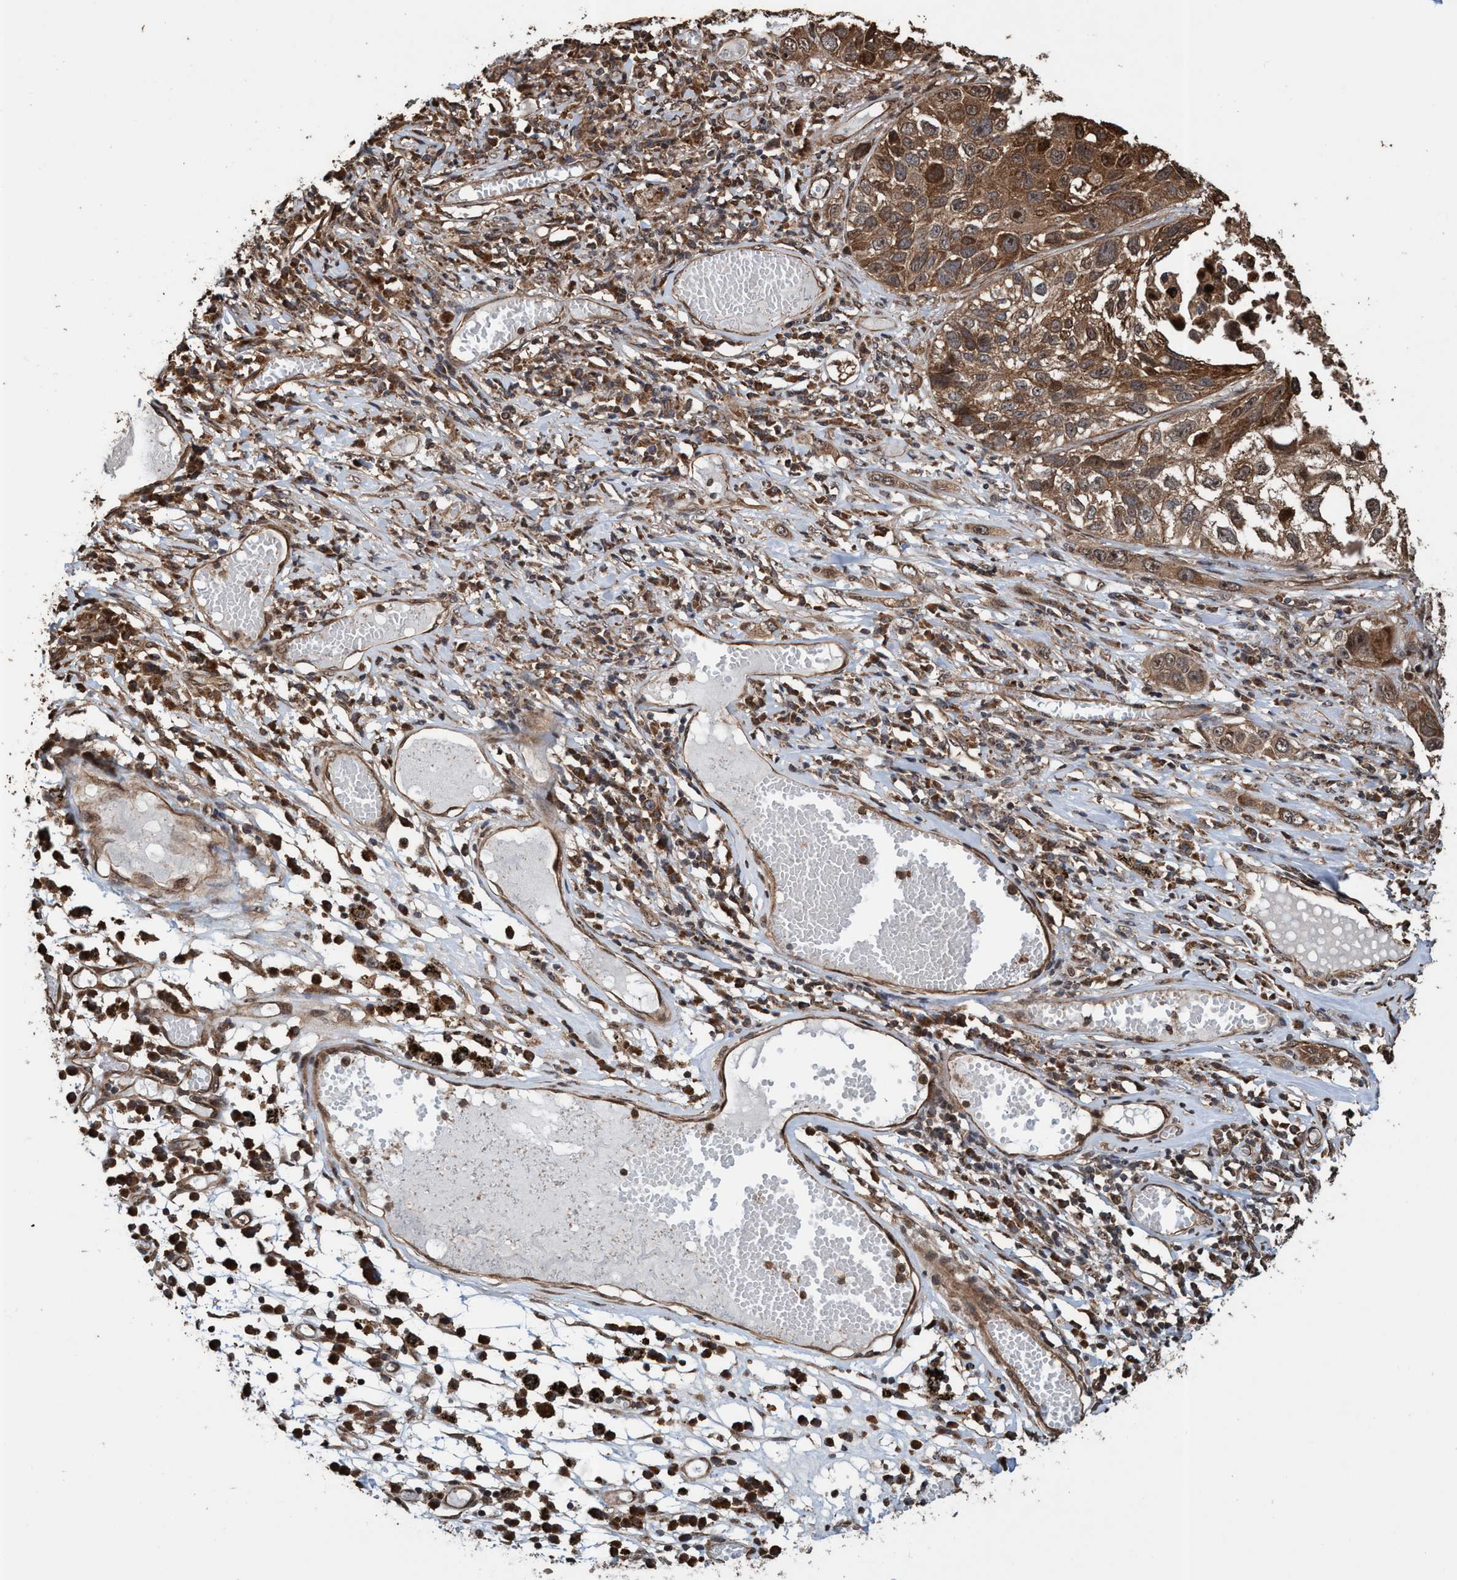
{"staining": {"intensity": "moderate", "quantity": ">75%", "location": "cytoplasmic/membranous,nuclear"}, "tissue": "lung cancer", "cell_type": "Tumor cells", "image_type": "cancer", "snomed": [{"axis": "morphology", "description": "Squamous cell carcinoma, NOS"}, {"axis": "topography", "description": "Lung"}], "caption": "DAB (3,3'-diaminobenzidine) immunohistochemical staining of human lung squamous cell carcinoma exhibits moderate cytoplasmic/membranous and nuclear protein staining in approximately >75% of tumor cells.", "gene": "TRPC7", "patient": {"sex": "male", "age": 71}}